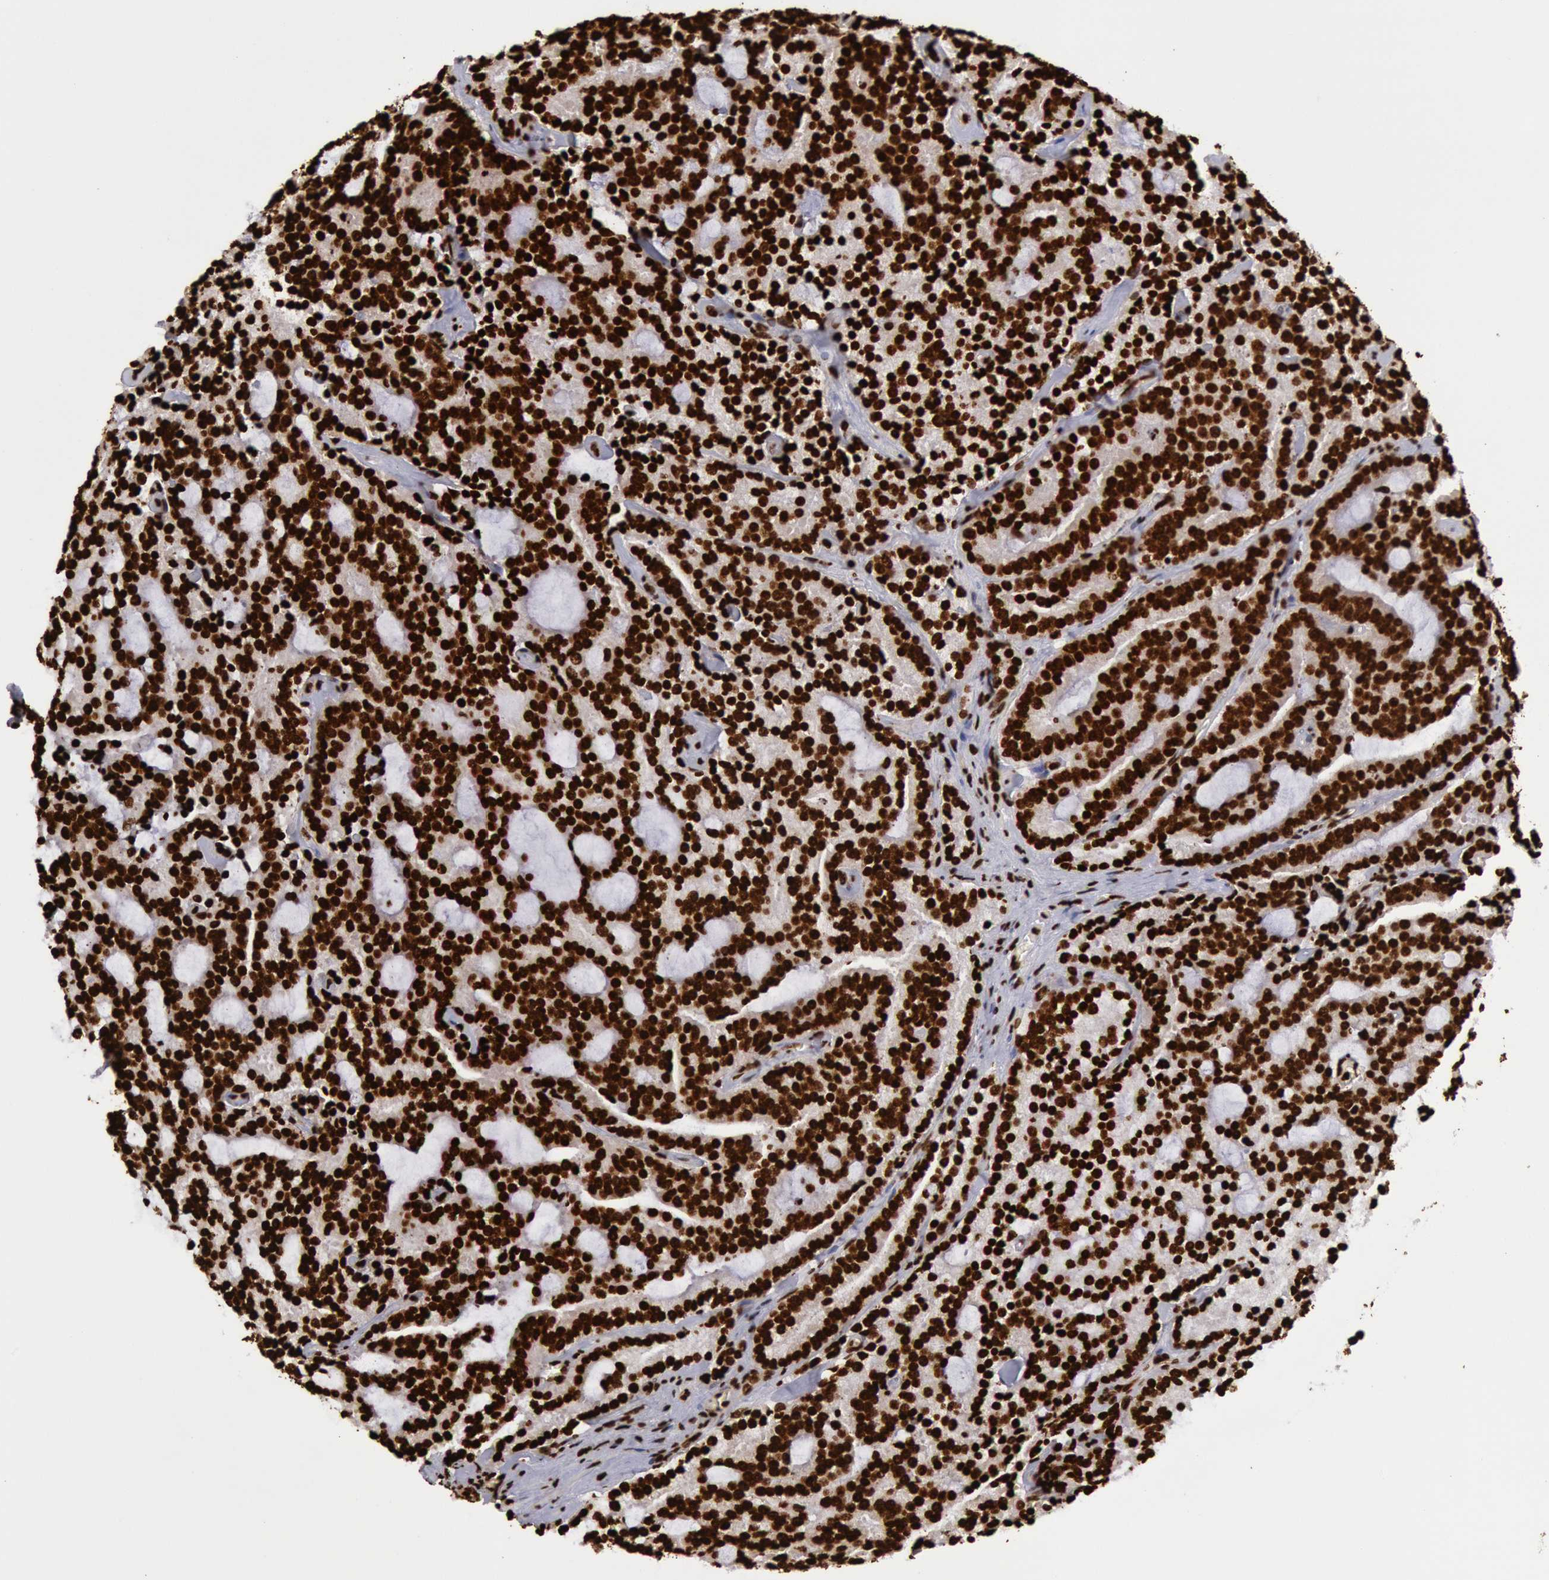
{"staining": {"intensity": "strong", "quantity": ">75%", "location": "nuclear"}, "tissue": "prostate cancer", "cell_type": "Tumor cells", "image_type": "cancer", "snomed": [{"axis": "morphology", "description": "Adenocarcinoma, Medium grade"}, {"axis": "topography", "description": "Prostate"}], "caption": "Protein staining of medium-grade adenocarcinoma (prostate) tissue exhibits strong nuclear expression in approximately >75% of tumor cells.", "gene": "H3-4", "patient": {"sex": "male", "age": 65}}